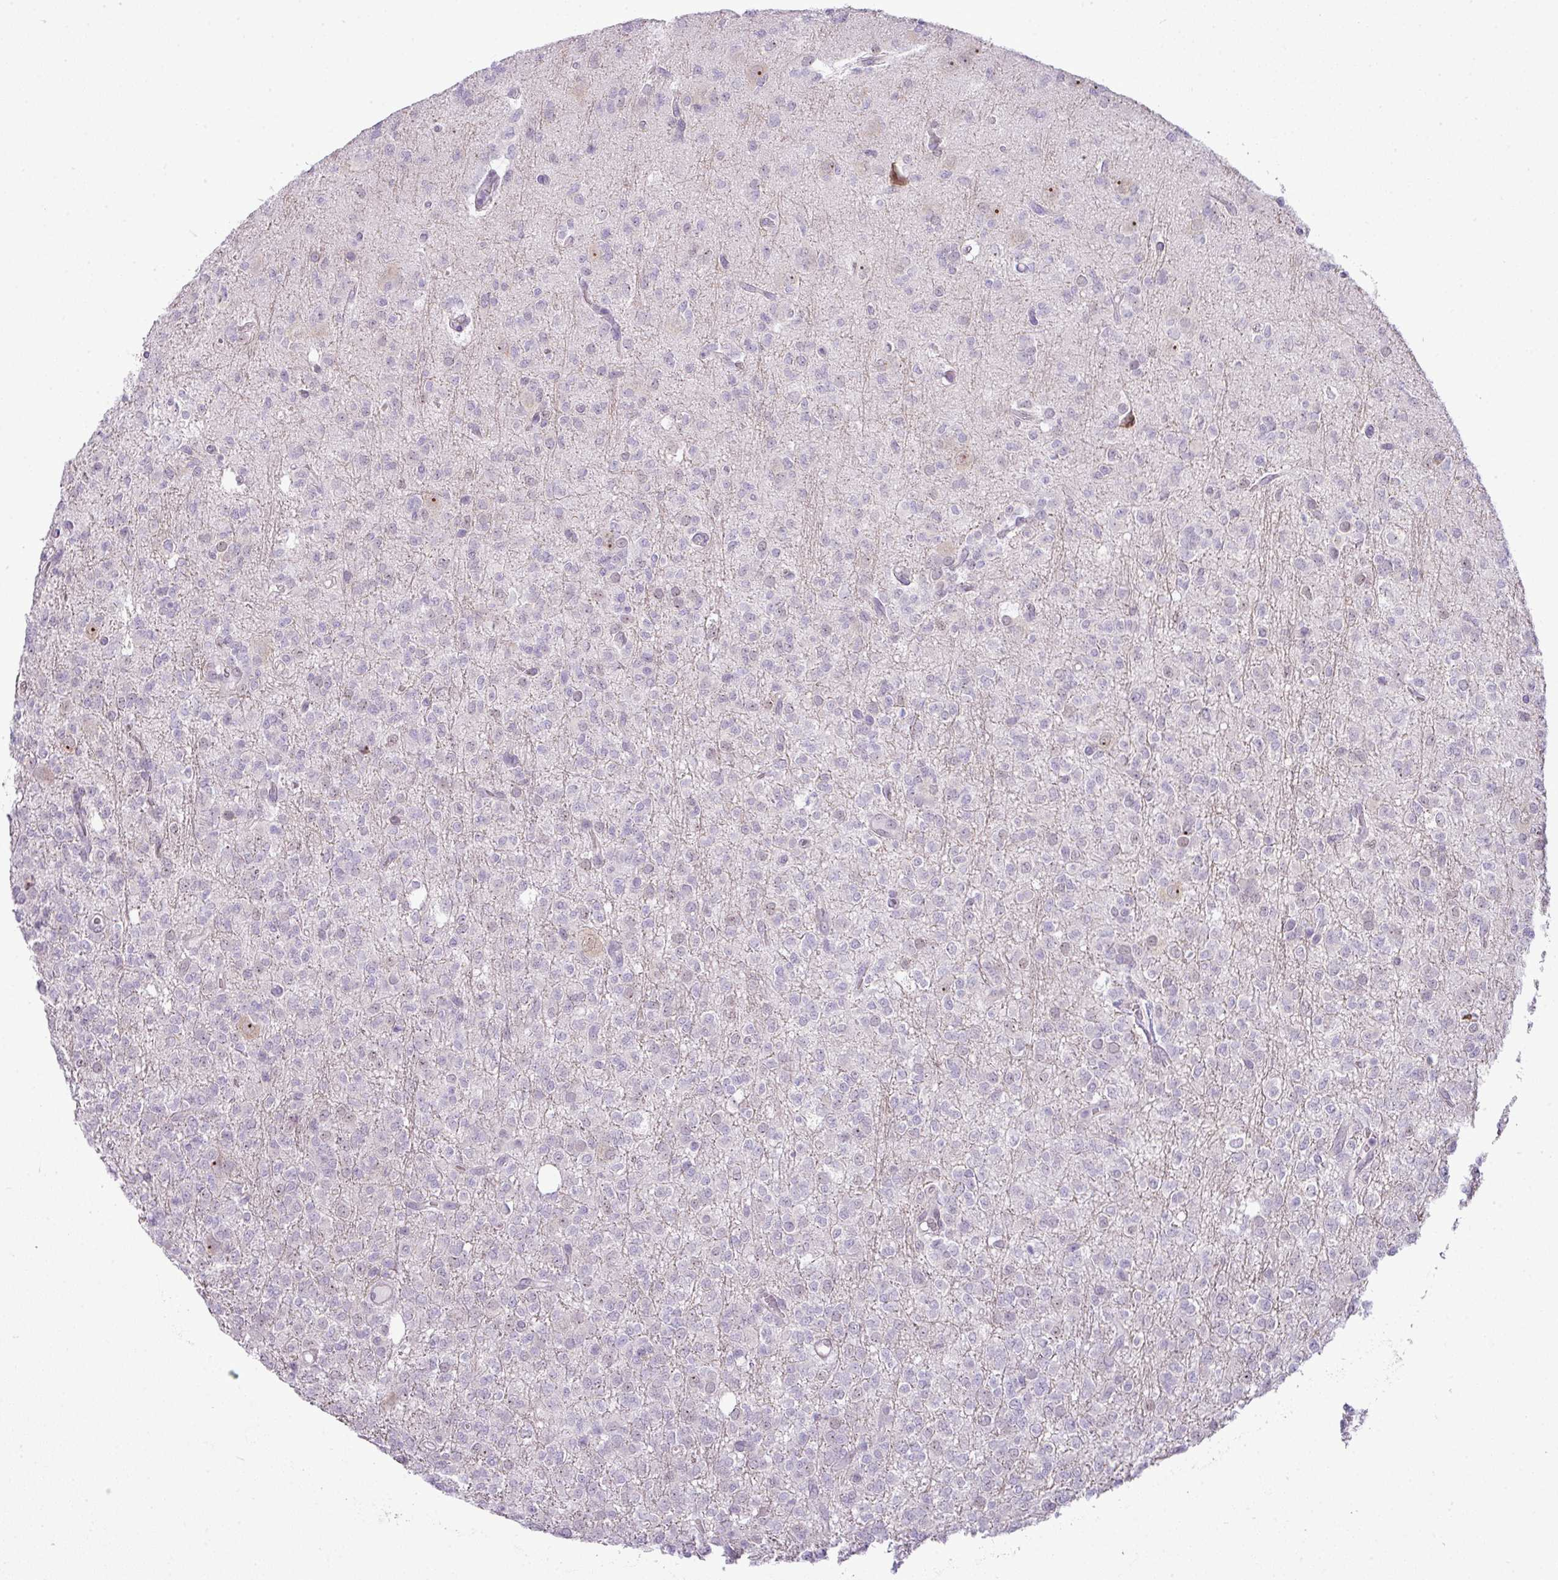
{"staining": {"intensity": "negative", "quantity": "none", "location": "none"}, "tissue": "glioma", "cell_type": "Tumor cells", "image_type": "cancer", "snomed": [{"axis": "morphology", "description": "Glioma, malignant, Low grade"}, {"axis": "topography", "description": "Brain"}], "caption": "Micrograph shows no protein positivity in tumor cells of malignant glioma (low-grade) tissue. (DAB IHC with hematoxylin counter stain).", "gene": "MAK16", "patient": {"sex": "female", "age": 33}}